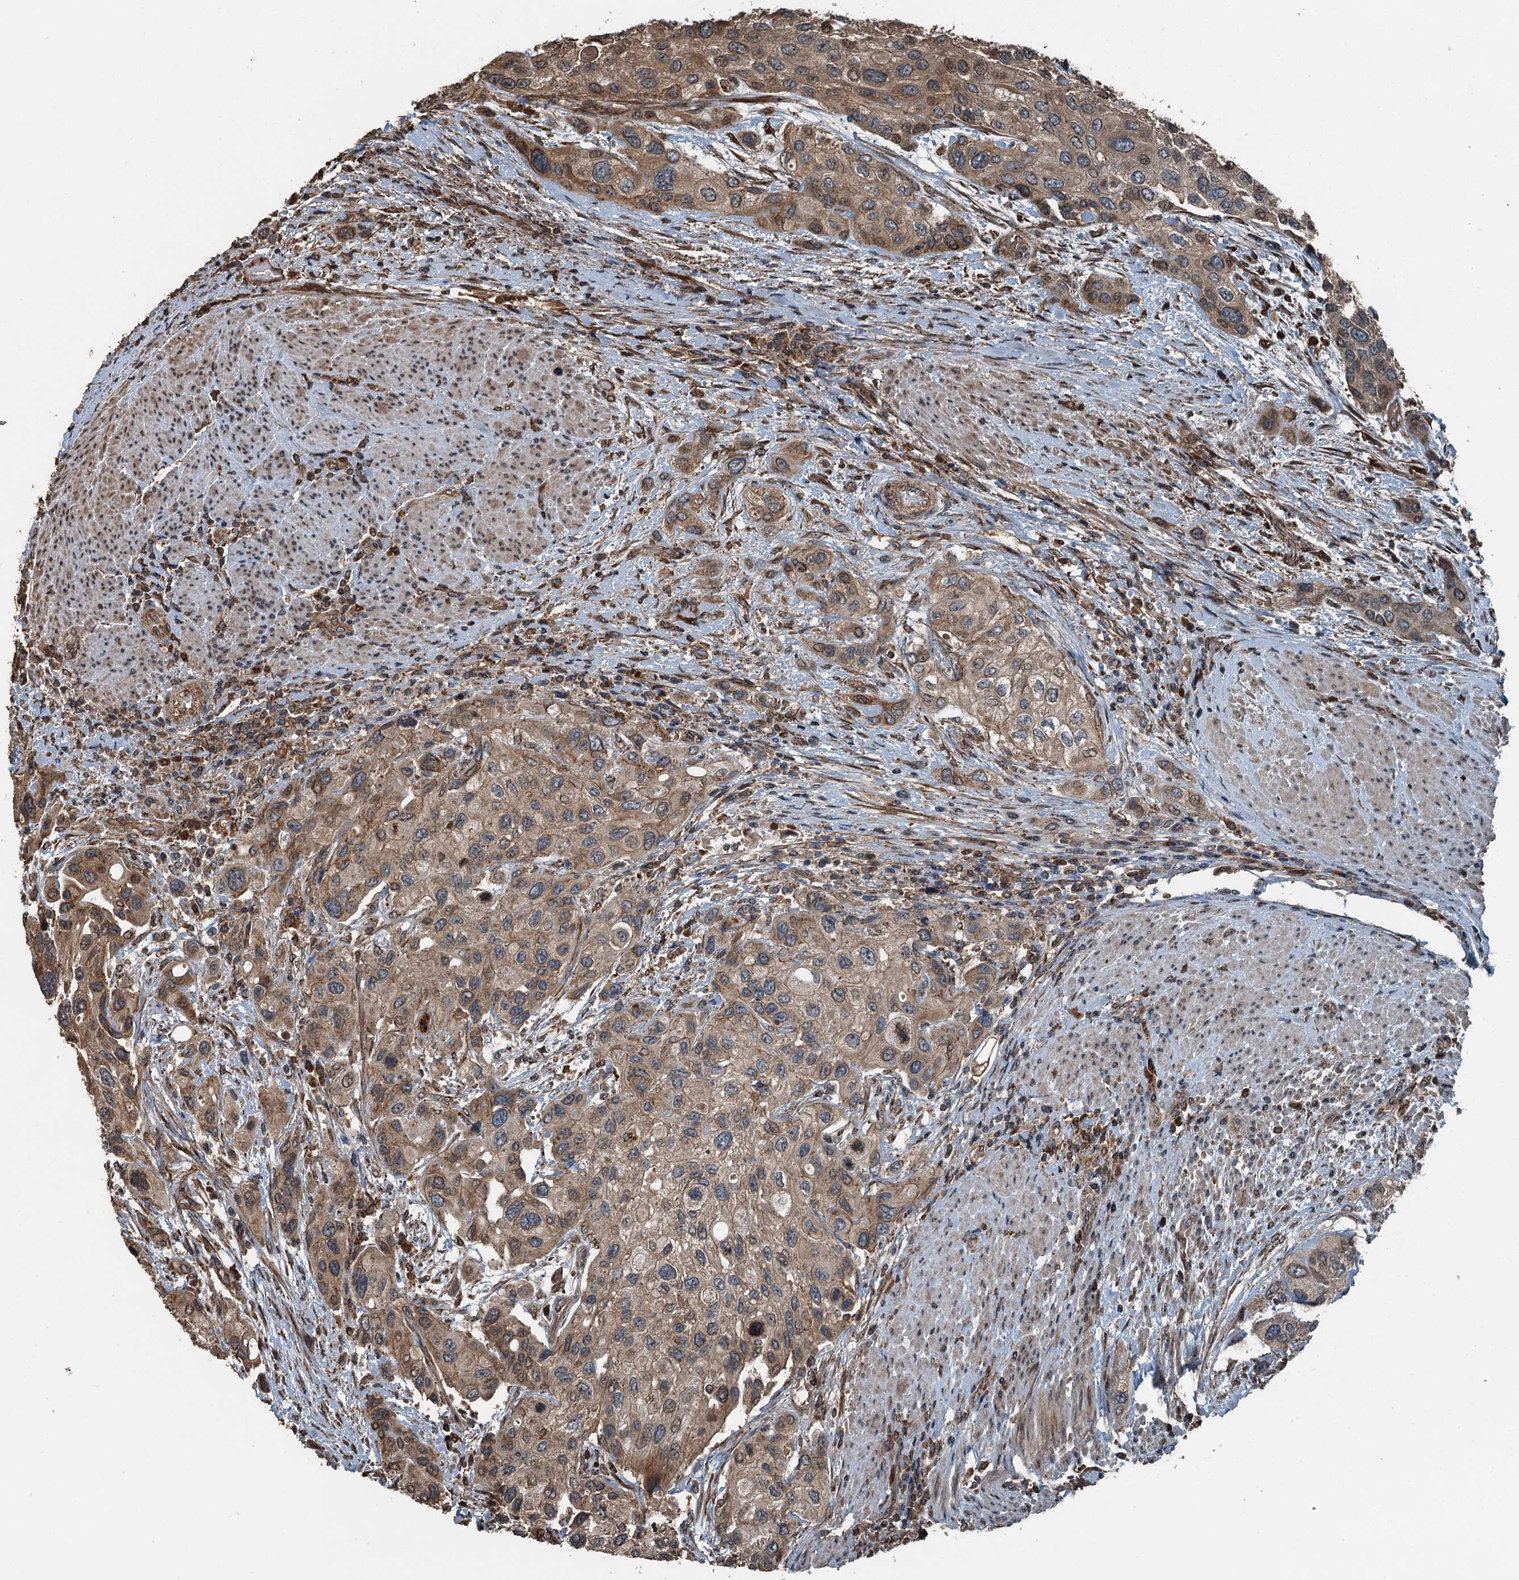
{"staining": {"intensity": "moderate", "quantity": ">75%", "location": "cytoplasmic/membranous,nuclear"}, "tissue": "urothelial cancer", "cell_type": "Tumor cells", "image_type": "cancer", "snomed": [{"axis": "morphology", "description": "Normal tissue, NOS"}, {"axis": "morphology", "description": "Urothelial carcinoma, High grade"}, {"axis": "topography", "description": "Vascular tissue"}, {"axis": "topography", "description": "Urinary bladder"}], "caption": "DAB immunohistochemical staining of urothelial carcinoma (high-grade) shows moderate cytoplasmic/membranous and nuclear protein expression in about >75% of tumor cells. (DAB IHC with brightfield microscopy, high magnification).", "gene": "TCTN1", "patient": {"sex": "female", "age": 56}}